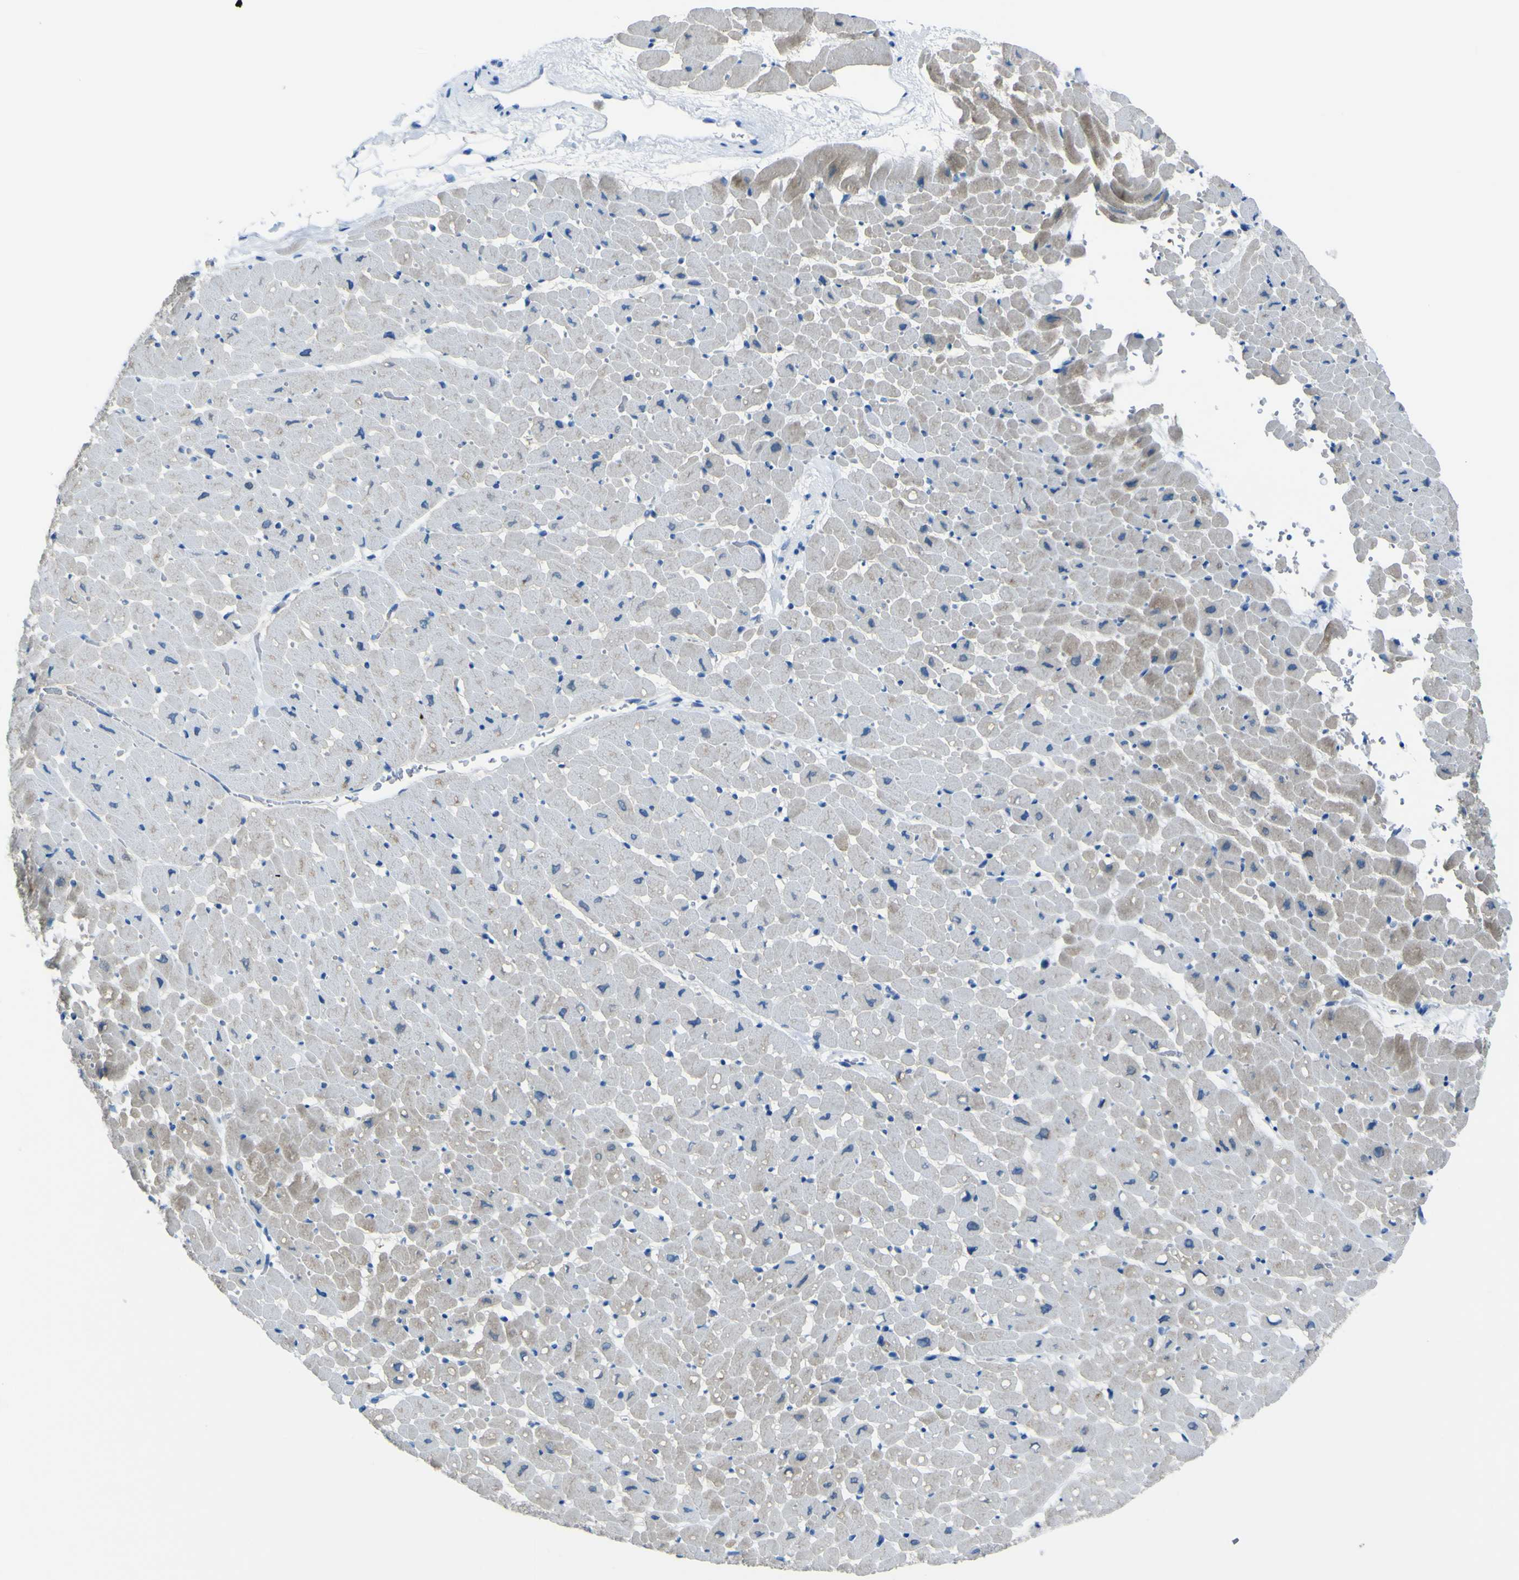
{"staining": {"intensity": "weak", "quantity": "<25%", "location": "cytoplasmic/membranous"}, "tissue": "heart muscle", "cell_type": "Cardiomyocytes", "image_type": "normal", "snomed": [{"axis": "morphology", "description": "Normal tissue, NOS"}, {"axis": "topography", "description": "Heart"}], "caption": "A high-resolution image shows IHC staining of benign heart muscle, which demonstrates no significant expression in cardiomyocytes.", "gene": "PHKG1", "patient": {"sex": "male", "age": 45}}